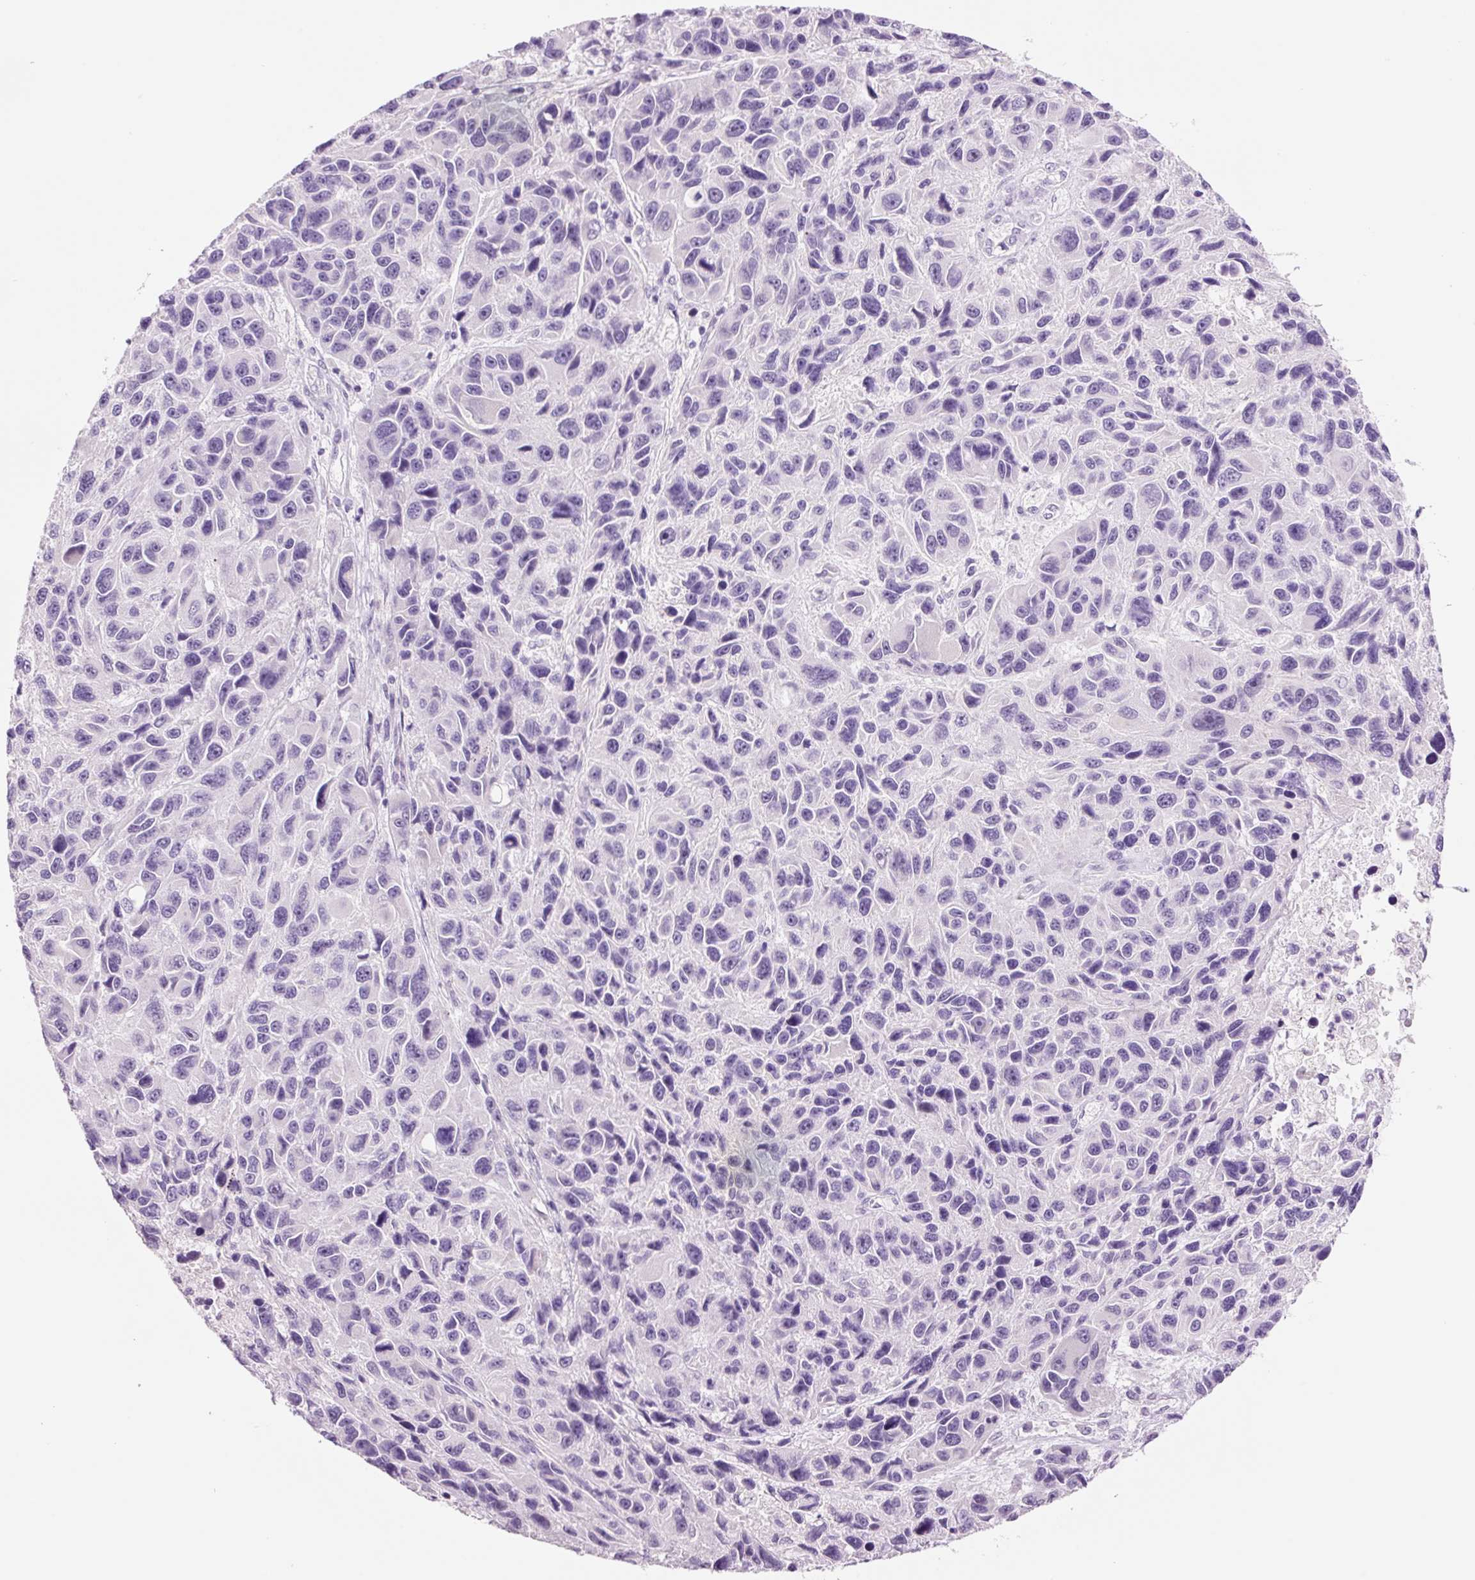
{"staining": {"intensity": "negative", "quantity": "none", "location": "none"}, "tissue": "melanoma", "cell_type": "Tumor cells", "image_type": "cancer", "snomed": [{"axis": "morphology", "description": "Malignant melanoma, NOS"}, {"axis": "topography", "description": "Skin"}], "caption": "Immunohistochemistry of malignant melanoma displays no positivity in tumor cells. The staining is performed using DAB brown chromogen with nuclei counter-stained in using hematoxylin.", "gene": "GCG", "patient": {"sex": "male", "age": 53}}